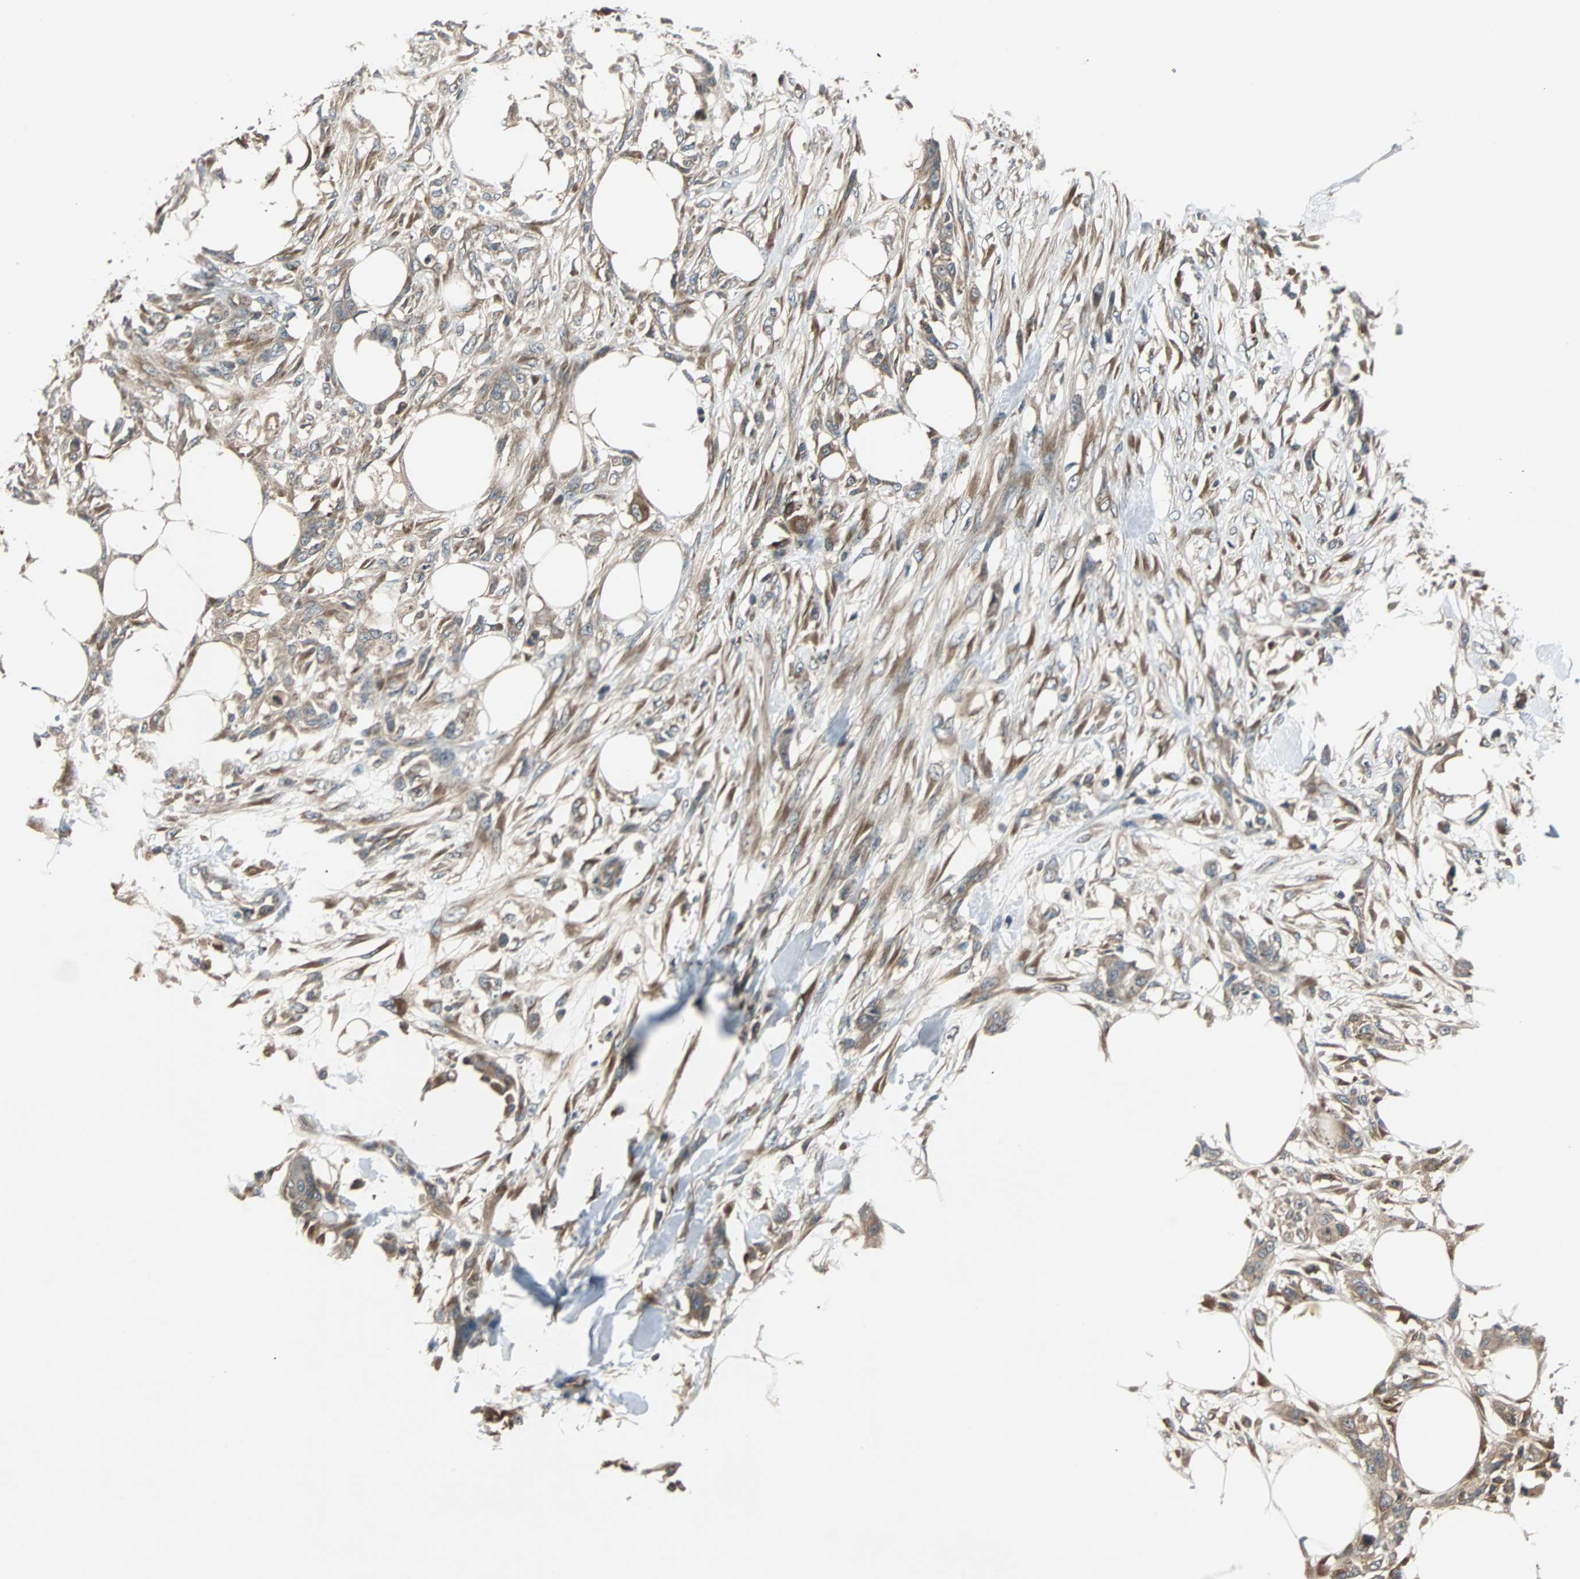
{"staining": {"intensity": "moderate", "quantity": ">75%", "location": "cytoplasmic/membranous"}, "tissue": "skin cancer", "cell_type": "Tumor cells", "image_type": "cancer", "snomed": [{"axis": "morphology", "description": "Squamous cell carcinoma, NOS"}, {"axis": "topography", "description": "Skin"}], "caption": "Tumor cells exhibit moderate cytoplasmic/membranous staining in about >75% of cells in skin squamous cell carcinoma. (DAB (3,3'-diaminobenzidine) = brown stain, brightfield microscopy at high magnification).", "gene": "ARF1", "patient": {"sex": "female", "age": 59}}